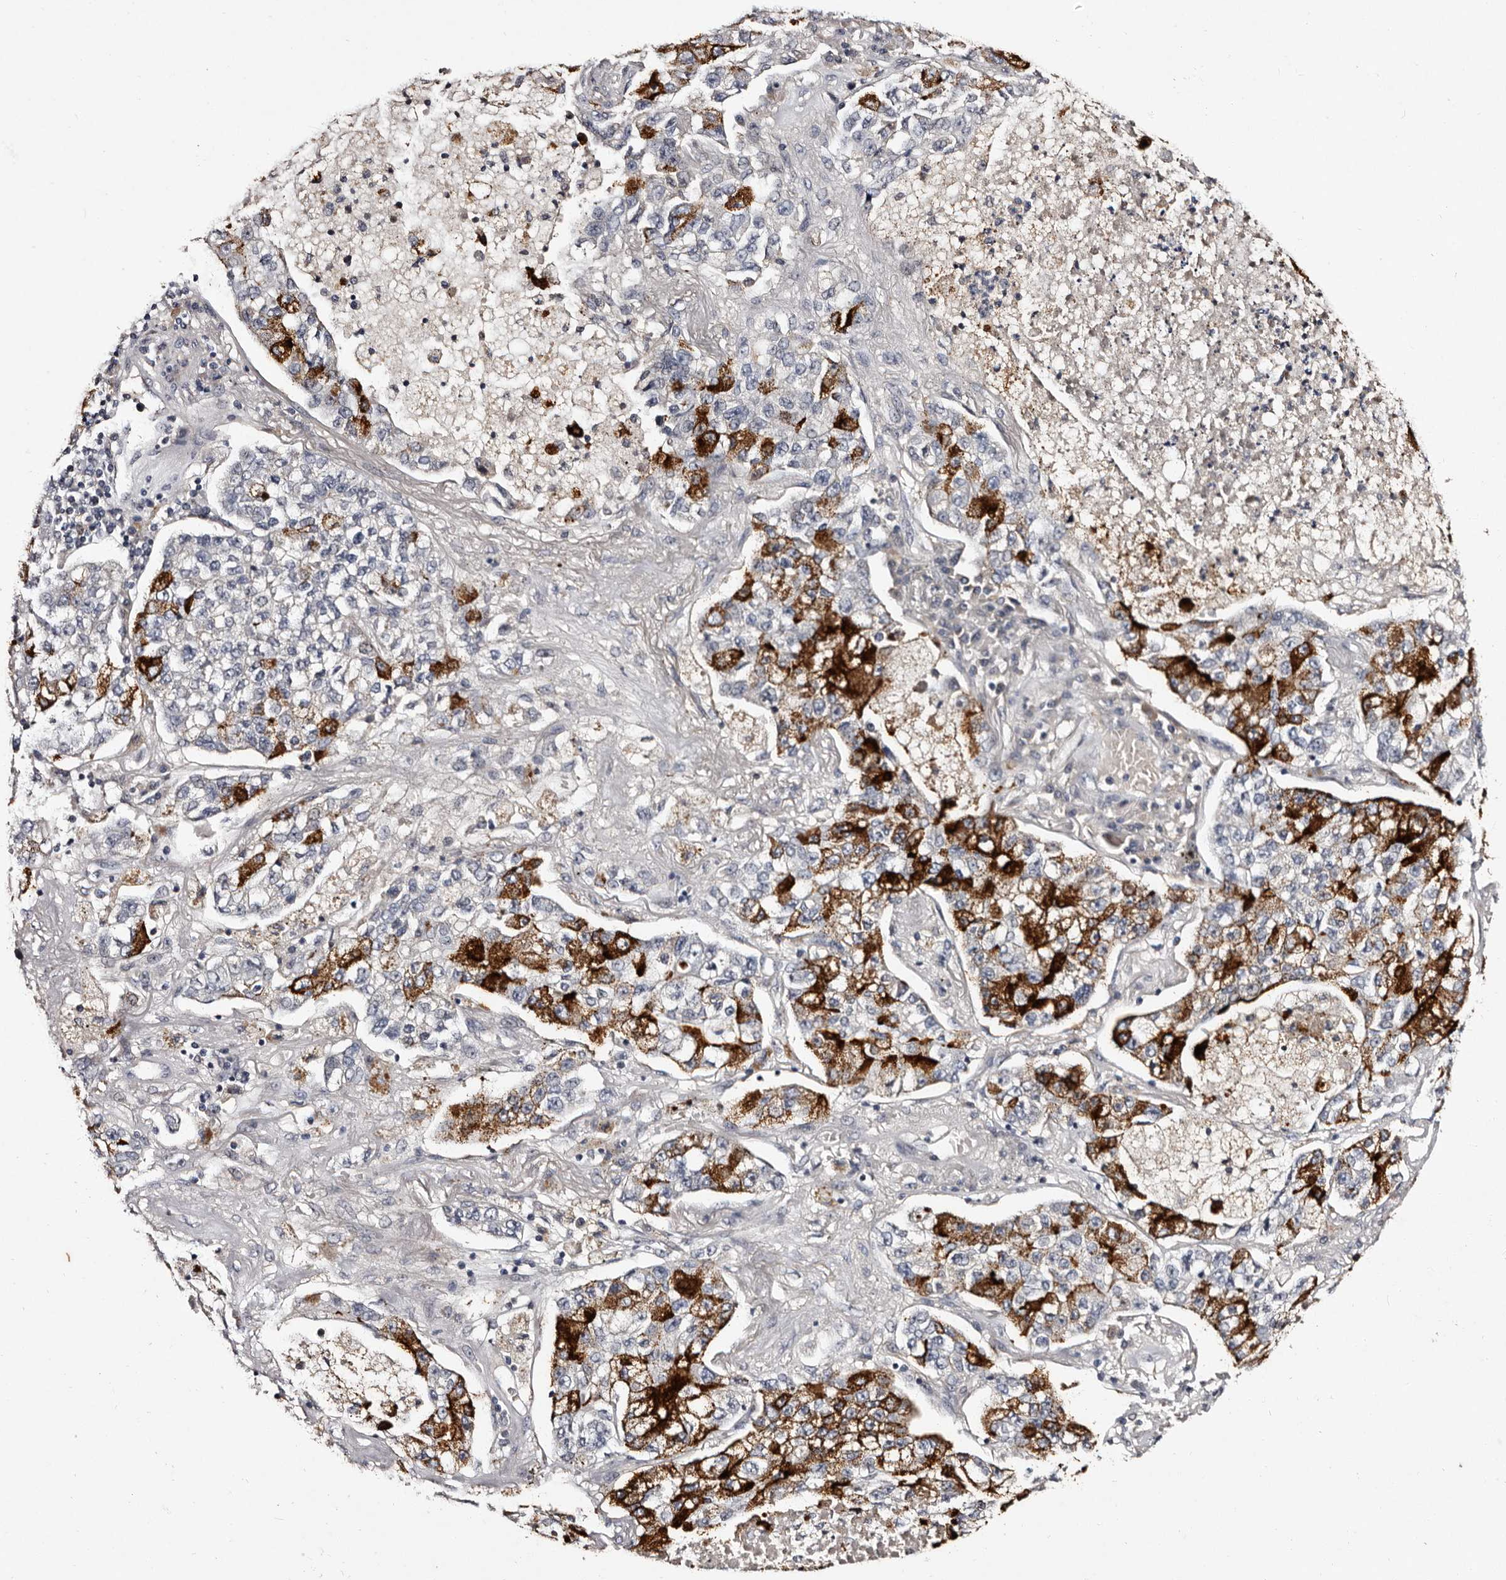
{"staining": {"intensity": "strong", "quantity": "<25%", "location": "cytoplasmic/membranous"}, "tissue": "lung cancer", "cell_type": "Tumor cells", "image_type": "cancer", "snomed": [{"axis": "morphology", "description": "Adenocarcinoma, NOS"}, {"axis": "topography", "description": "Lung"}], "caption": "Protein staining of lung cancer tissue exhibits strong cytoplasmic/membranous expression in approximately <25% of tumor cells. Ihc stains the protein in brown and the nuclei are stained blue.", "gene": "LANCL2", "patient": {"sex": "male", "age": 49}}